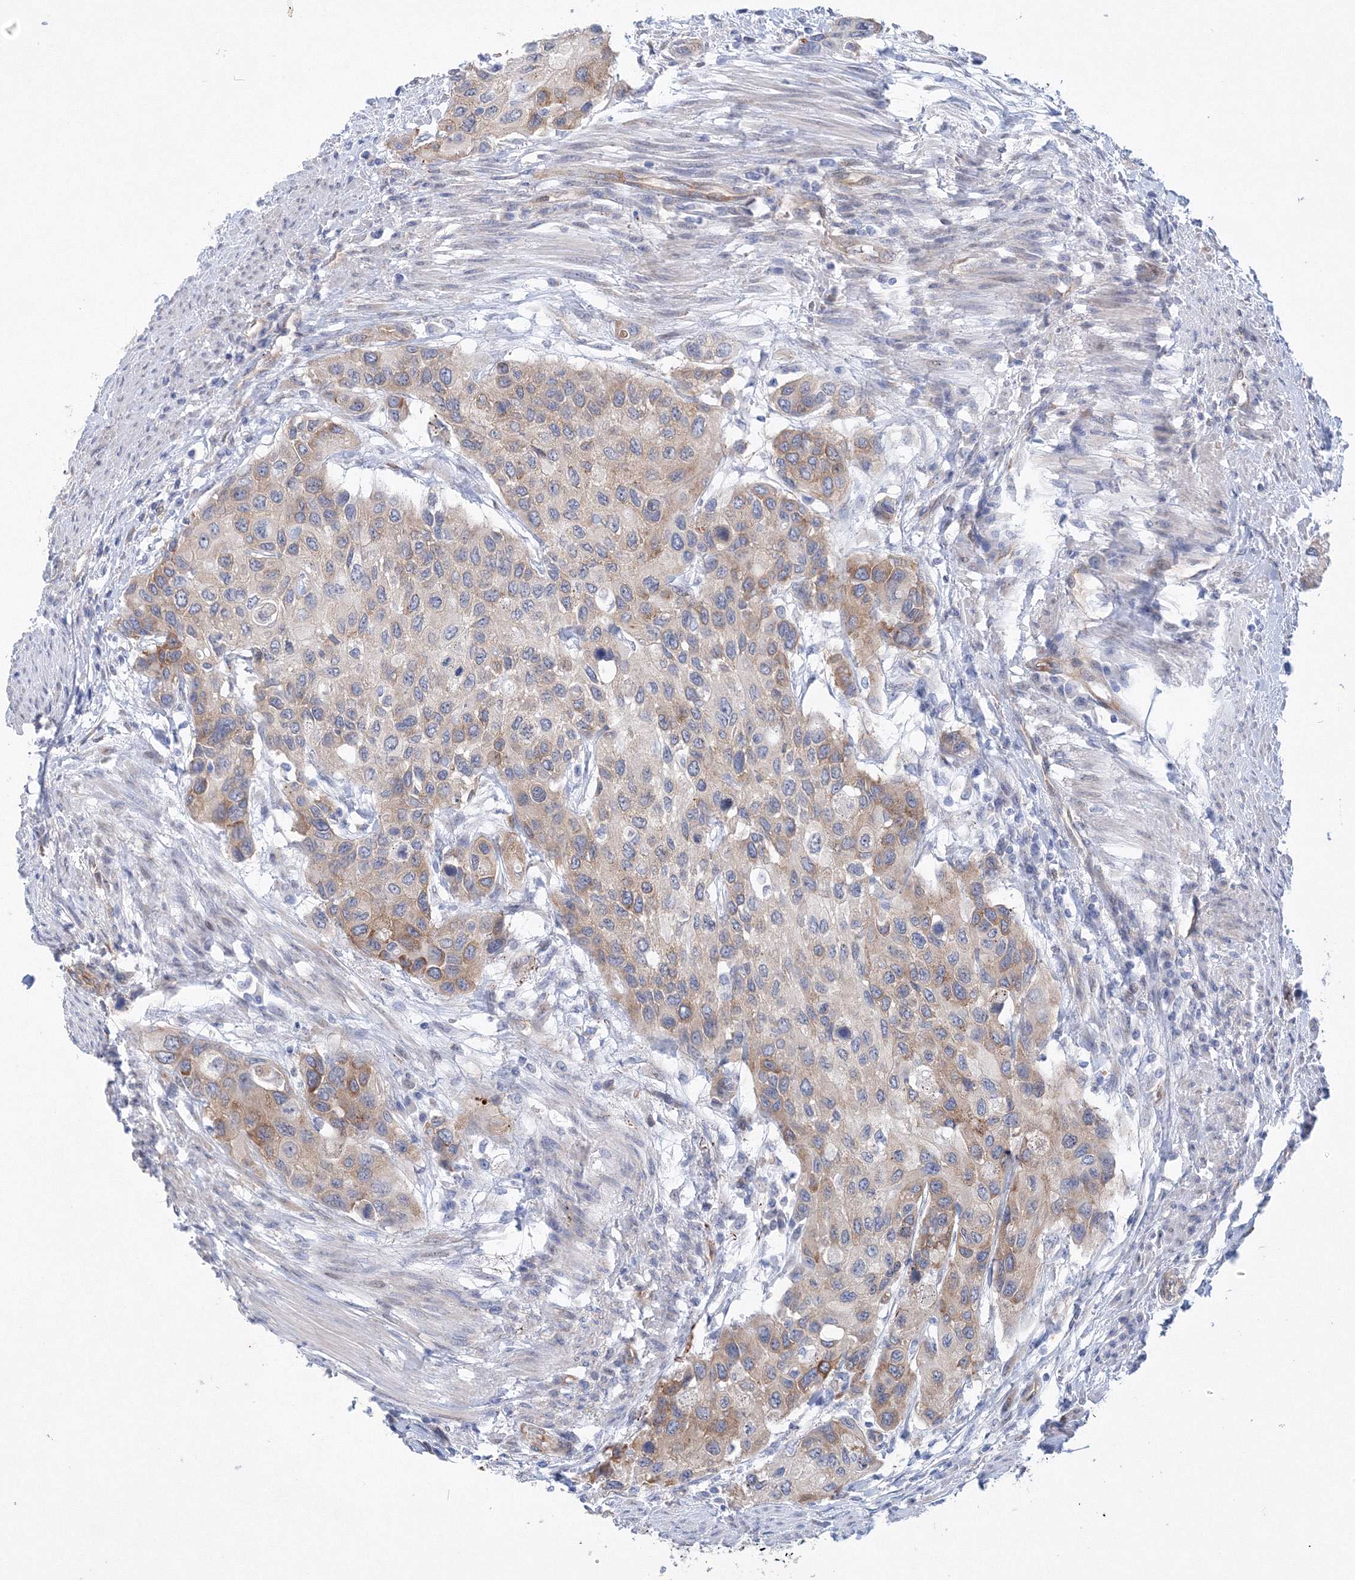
{"staining": {"intensity": "moderate", "quantity": "<25%", "location": "cytoplasmic/membranous"}, "tissue": "urothelial cancer", "cell_type": "Tumor cells", "image_type": "cancer", "snomed": [{"axis": "morphology", "description": "Normal tissue, NOS"}, {"axis": "morphology", "description": "Urothelial carcinoma, High grade"}, {"axis": "topography", "description": "Vascular tissue"}, {"axis": "topography", "description": "Urinary bladder"}], "caption": "Immunohistochemistry (DAB (3,3'-diaminobenzidine)) staining of urothelial carcinoma (high-grade) exhibits moderate cytoplasmic/membranous protein staining in about <25% of tumor cells.", "gene": "TANC1", "patient": {"sex": "female", "age": 56}}